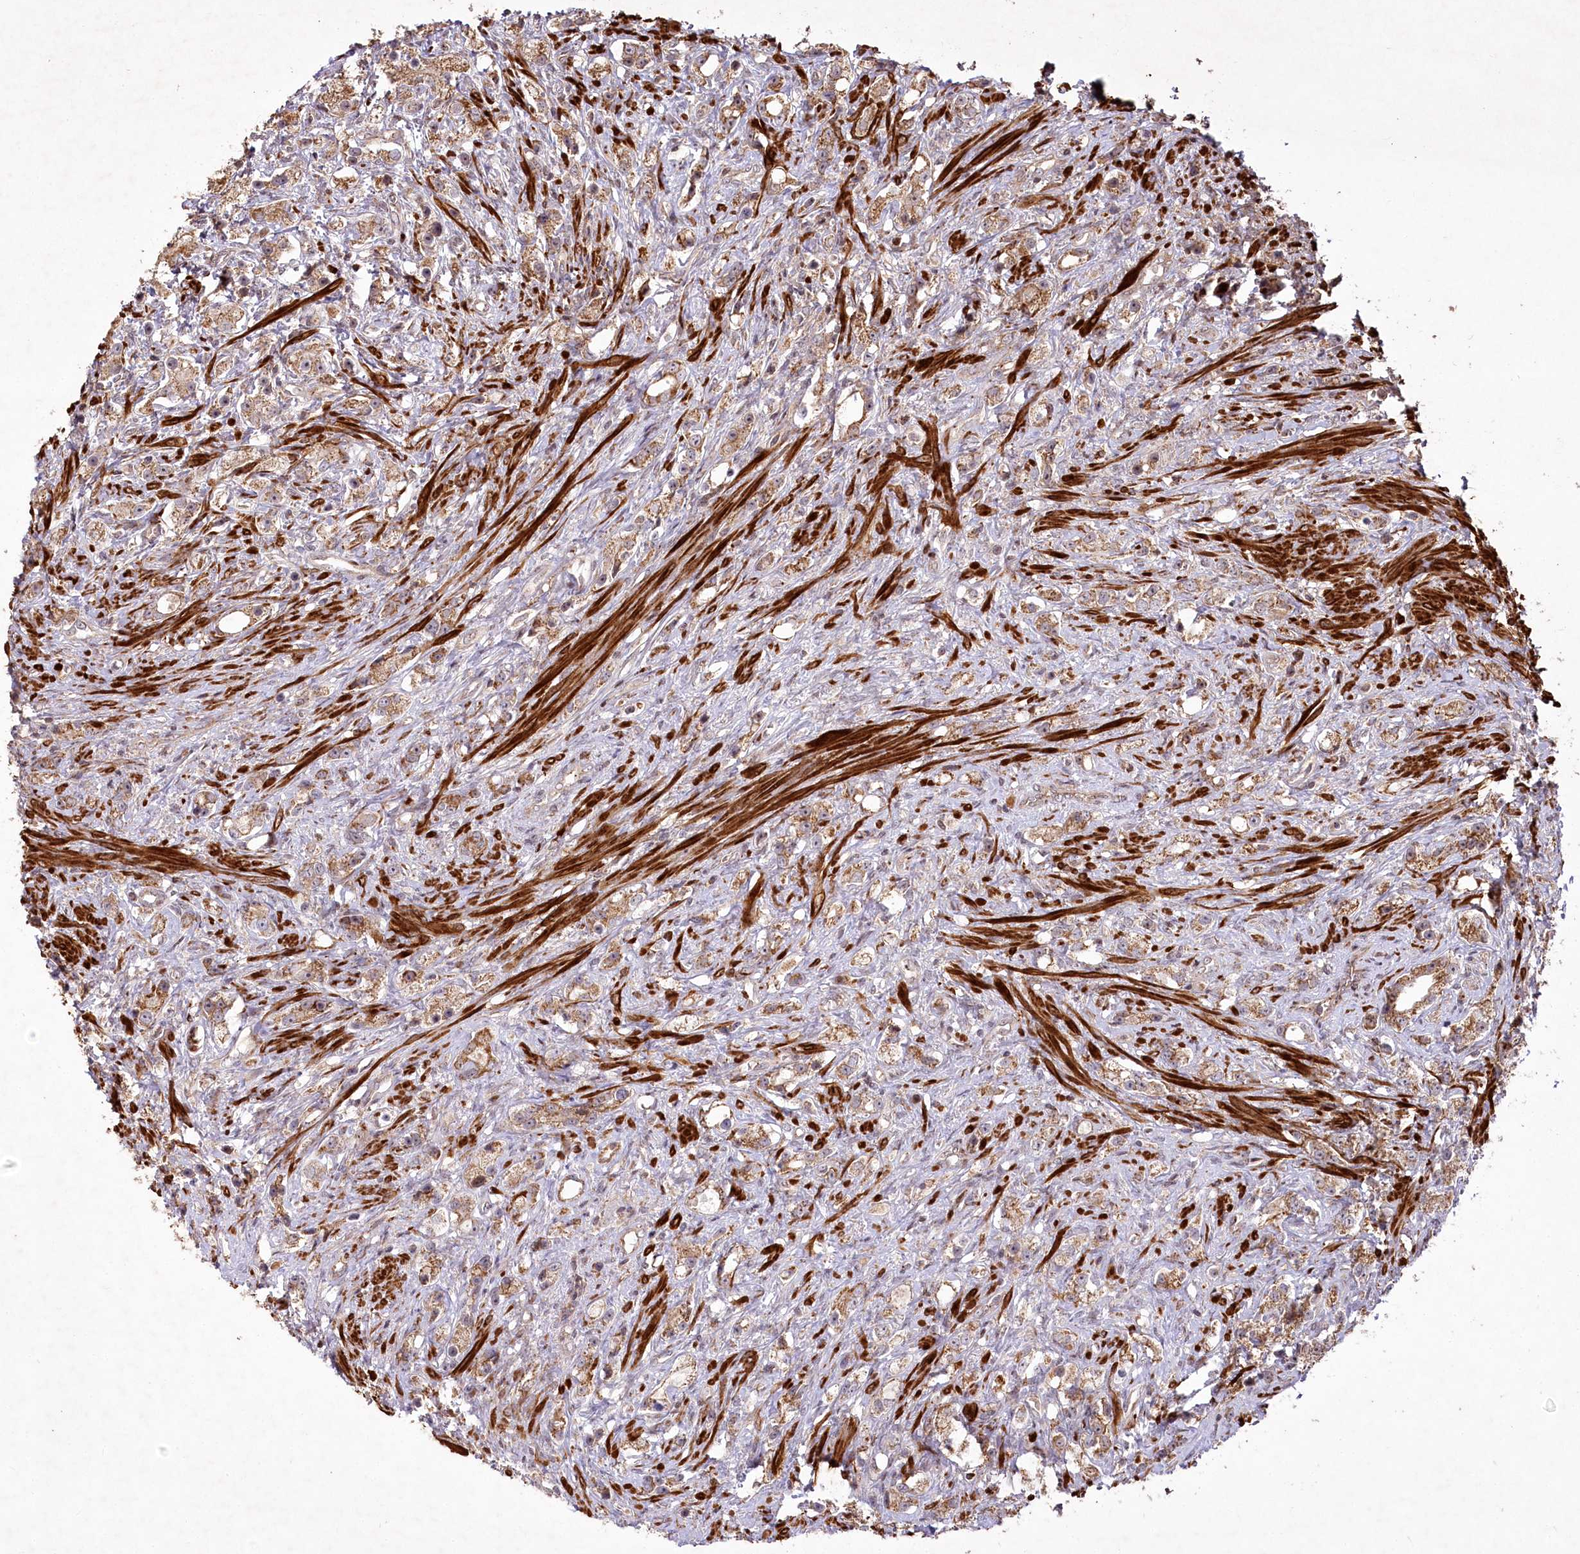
{"staining": {"intensity": "moderate", "quantity": ">75%", "location": "cytoplasmic/membranous,nuclear"}, "tissue": "prostate cancer", "cell_type": "Tumor cells", "image_type": "cancer", "snomed": [{"axis": "morphology", "description": "Adenocarcinoma, High grade"}, {"axis": "topography", "description": "Prostate"}], "caption": "About >75% of tumor cells in human high-grade adenocarcinoma (prostate) display moderate cytoplasmic/membranous and nuclear protein positivity as visualized by brown immunohistochemical staining.", "gene": "PSTK", "patient": {"sex": "male", "age": 63}}